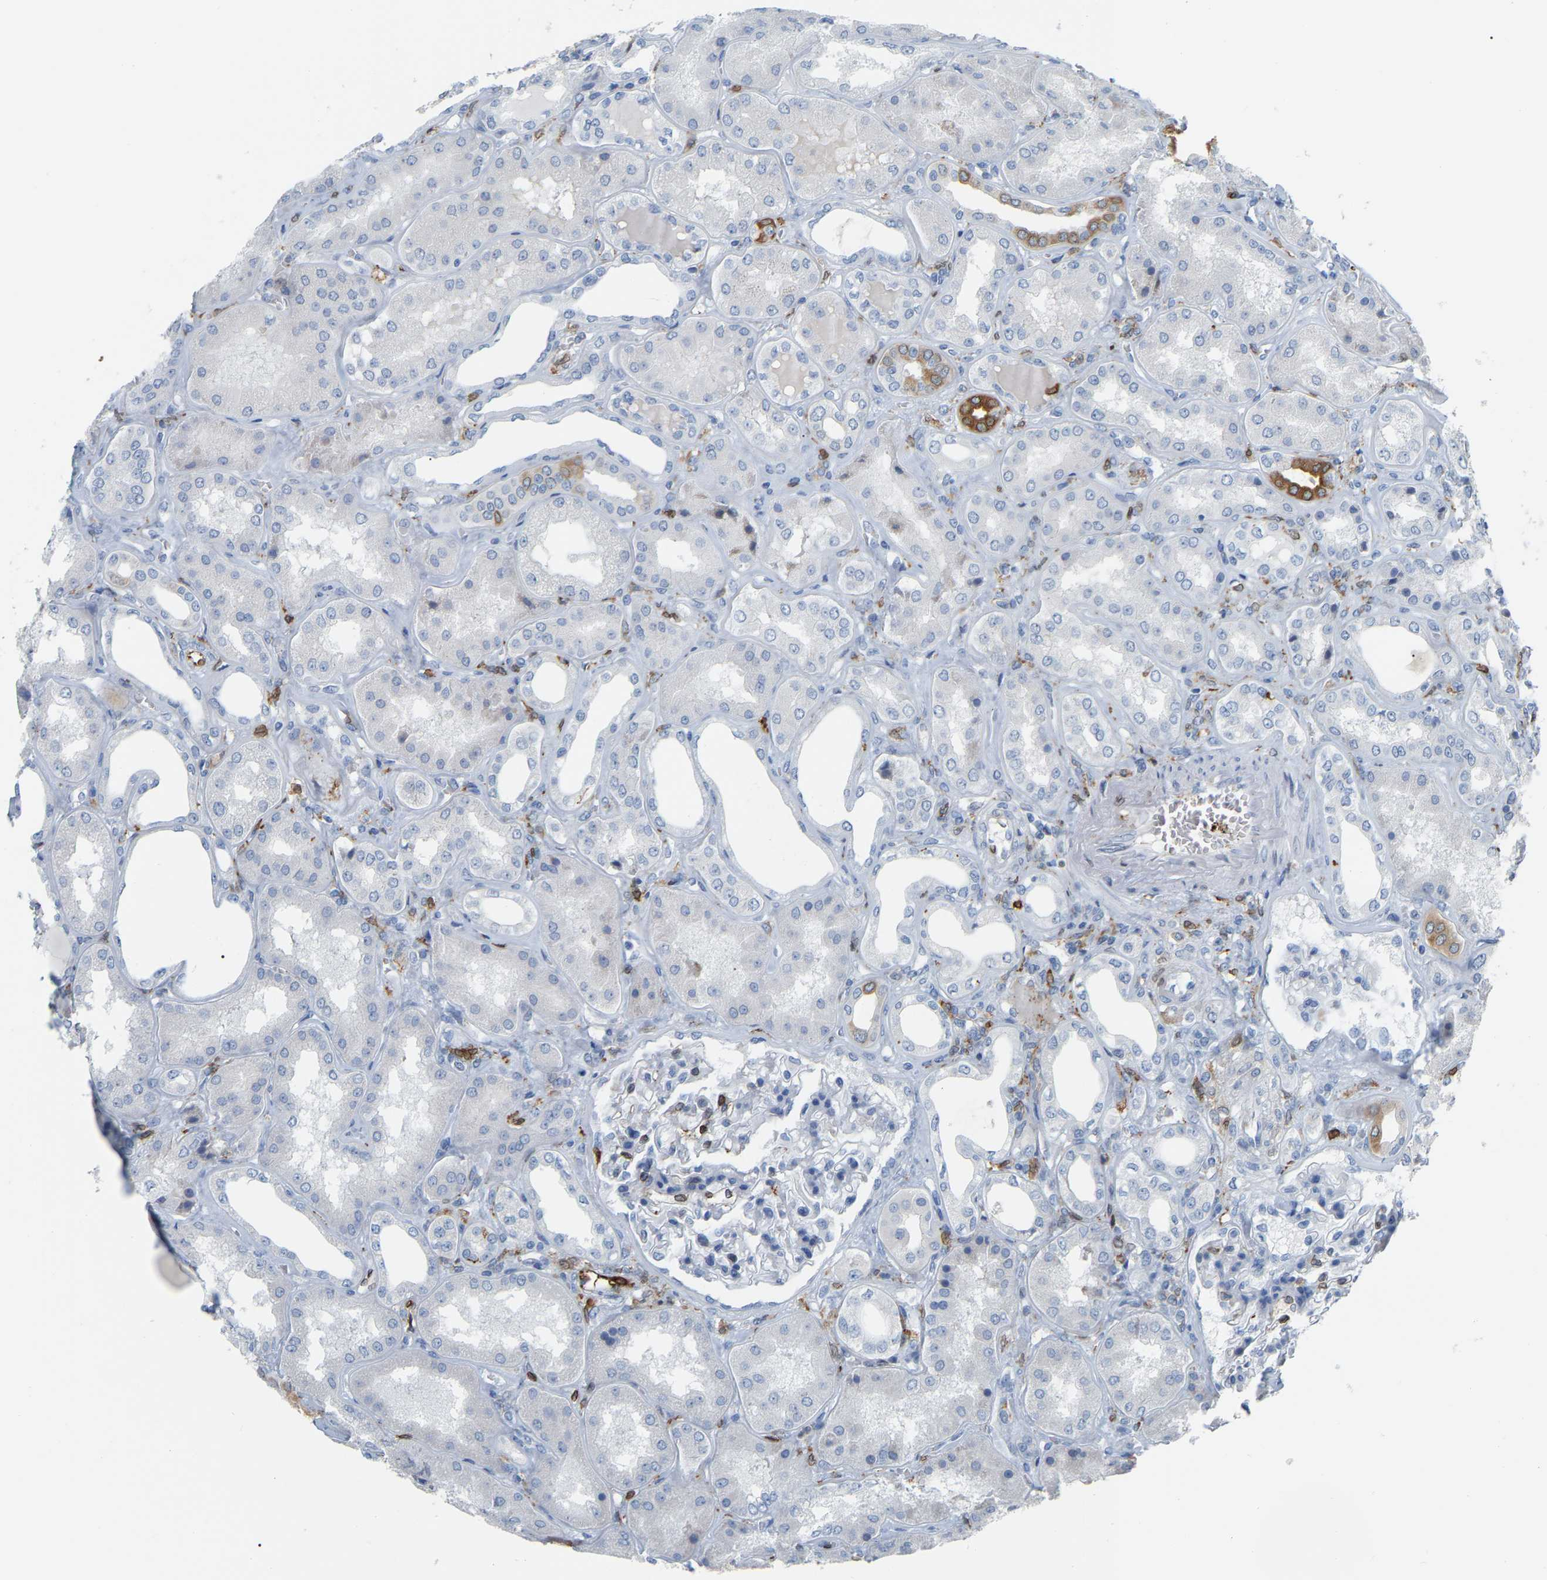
{"staining": {"intensity": "moderate", "quantity": "<25%", "location": "cytoplasmic/membranous"}, "tissue": "kidney", "cell_type": "Cells in glomeruli", "image_type": "normal", "snomed": [{"axis": "morphology", "description": "Normal tissue, NOS"}, {"axis": "topography", "description": "Kidney"}], "caption": "Approximately <25% of cells in glomeruli in unremarkable human kidney display moderate cytoplasmic/membranous protein positivity as visualized by brown immunohistochemical staining.", "gene": "PTGS1", "patient": {"sex": "female", "age": 56}}